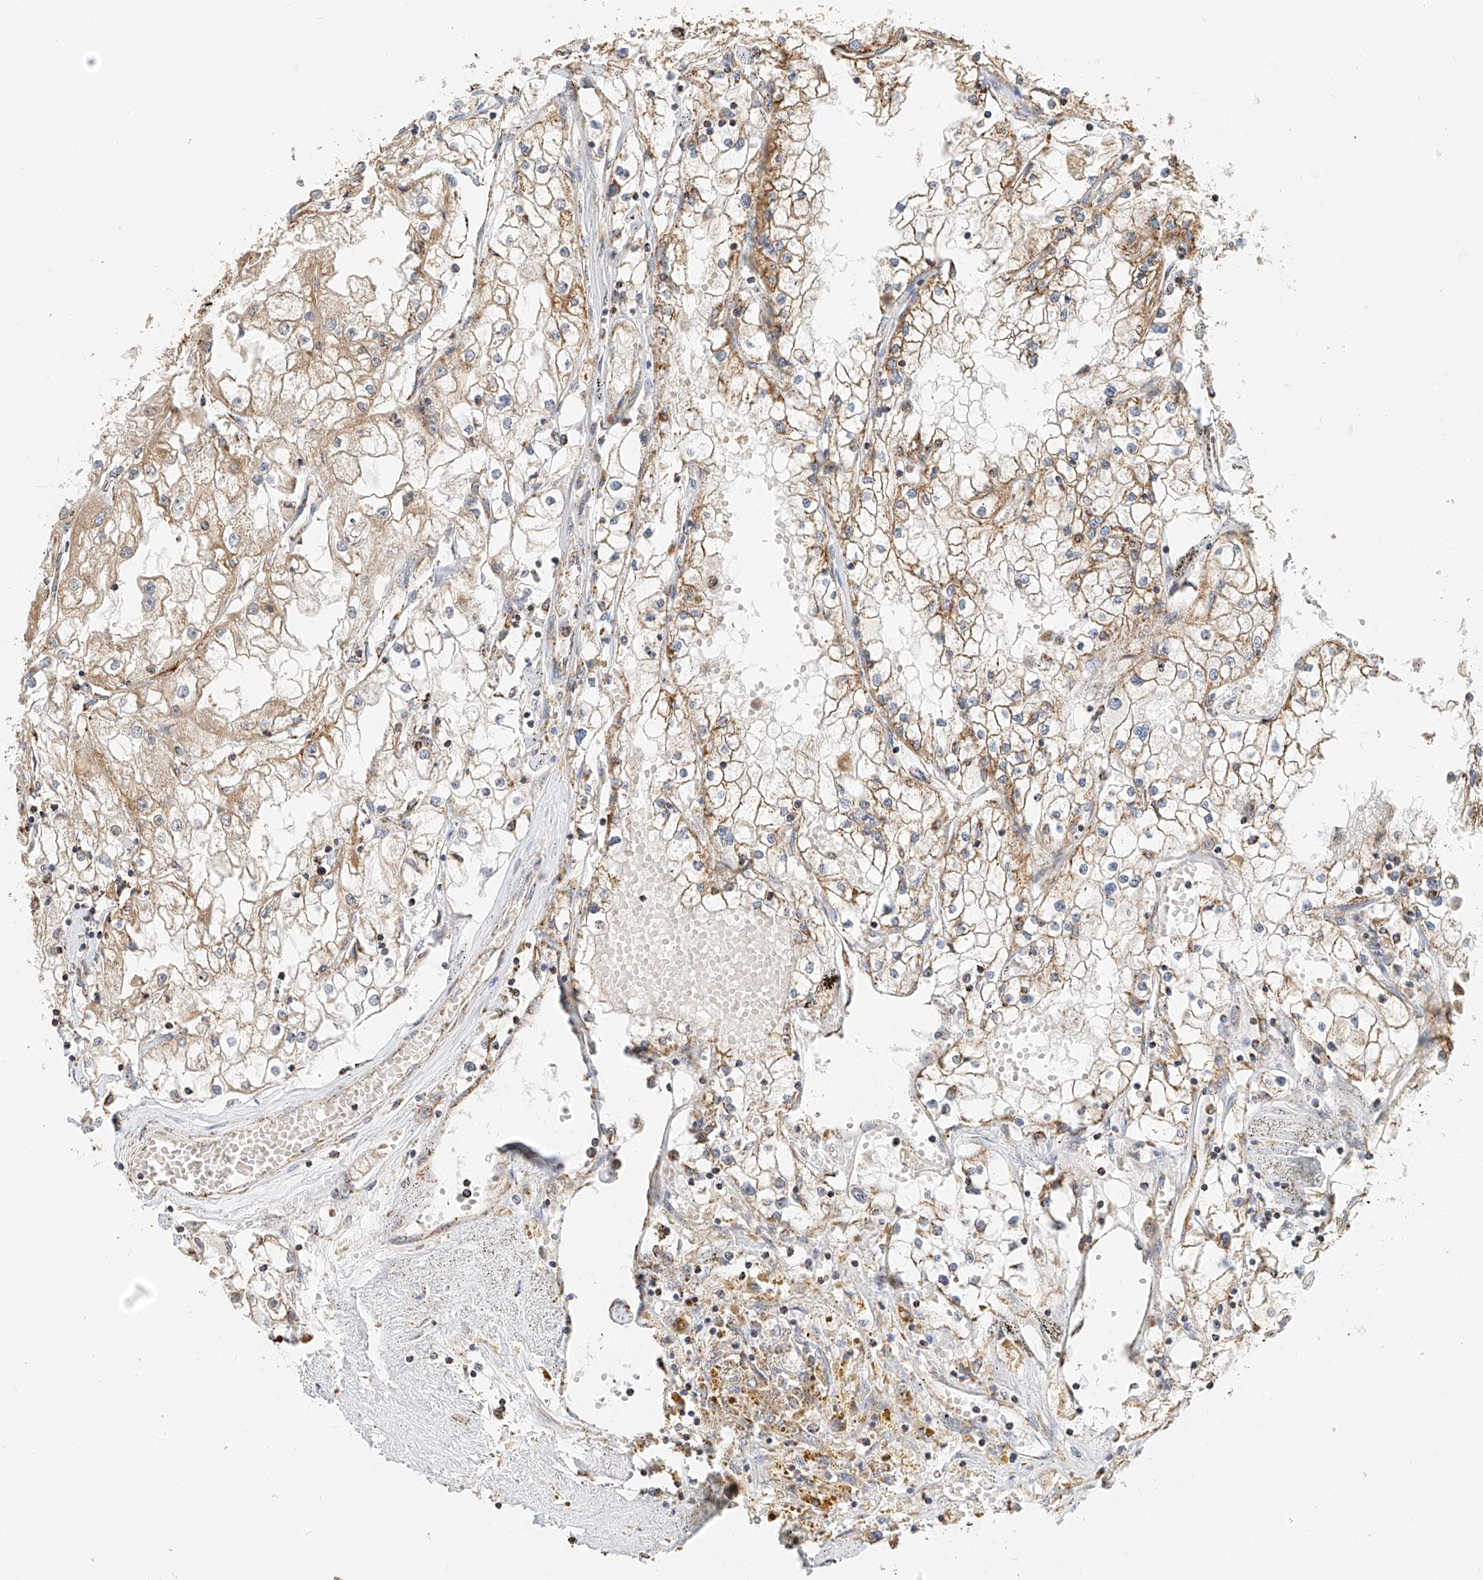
{"staining": {"intensity": "moderate", "quantity": ">75%", "location": "cytoplasmic/membranous"}, "tissue": "renal cancer", "cell_type": "Tumor cells", "image_type": "cancer", "snomed": [{"axis": "morphology", "description": "Adenocarcinoma, NOS"}, {"axis": "topography", "description": "Kidney"}], "caption": "High-magnification brightfield microscopy of renal adenocarcinoma stained with DAB (brown) and counterstained with hematoxylin (blue). tumor cells exhibit moderate cytoplasmic/membranous positivity is appreciated in about>75% of cells. The staining was performed using DAB, with brown indicating positive protein expression. Nuclei are stained blue with hematoxylin.", "gene": "YIPF7", "patient": {"sex": "male", "age": 56}}